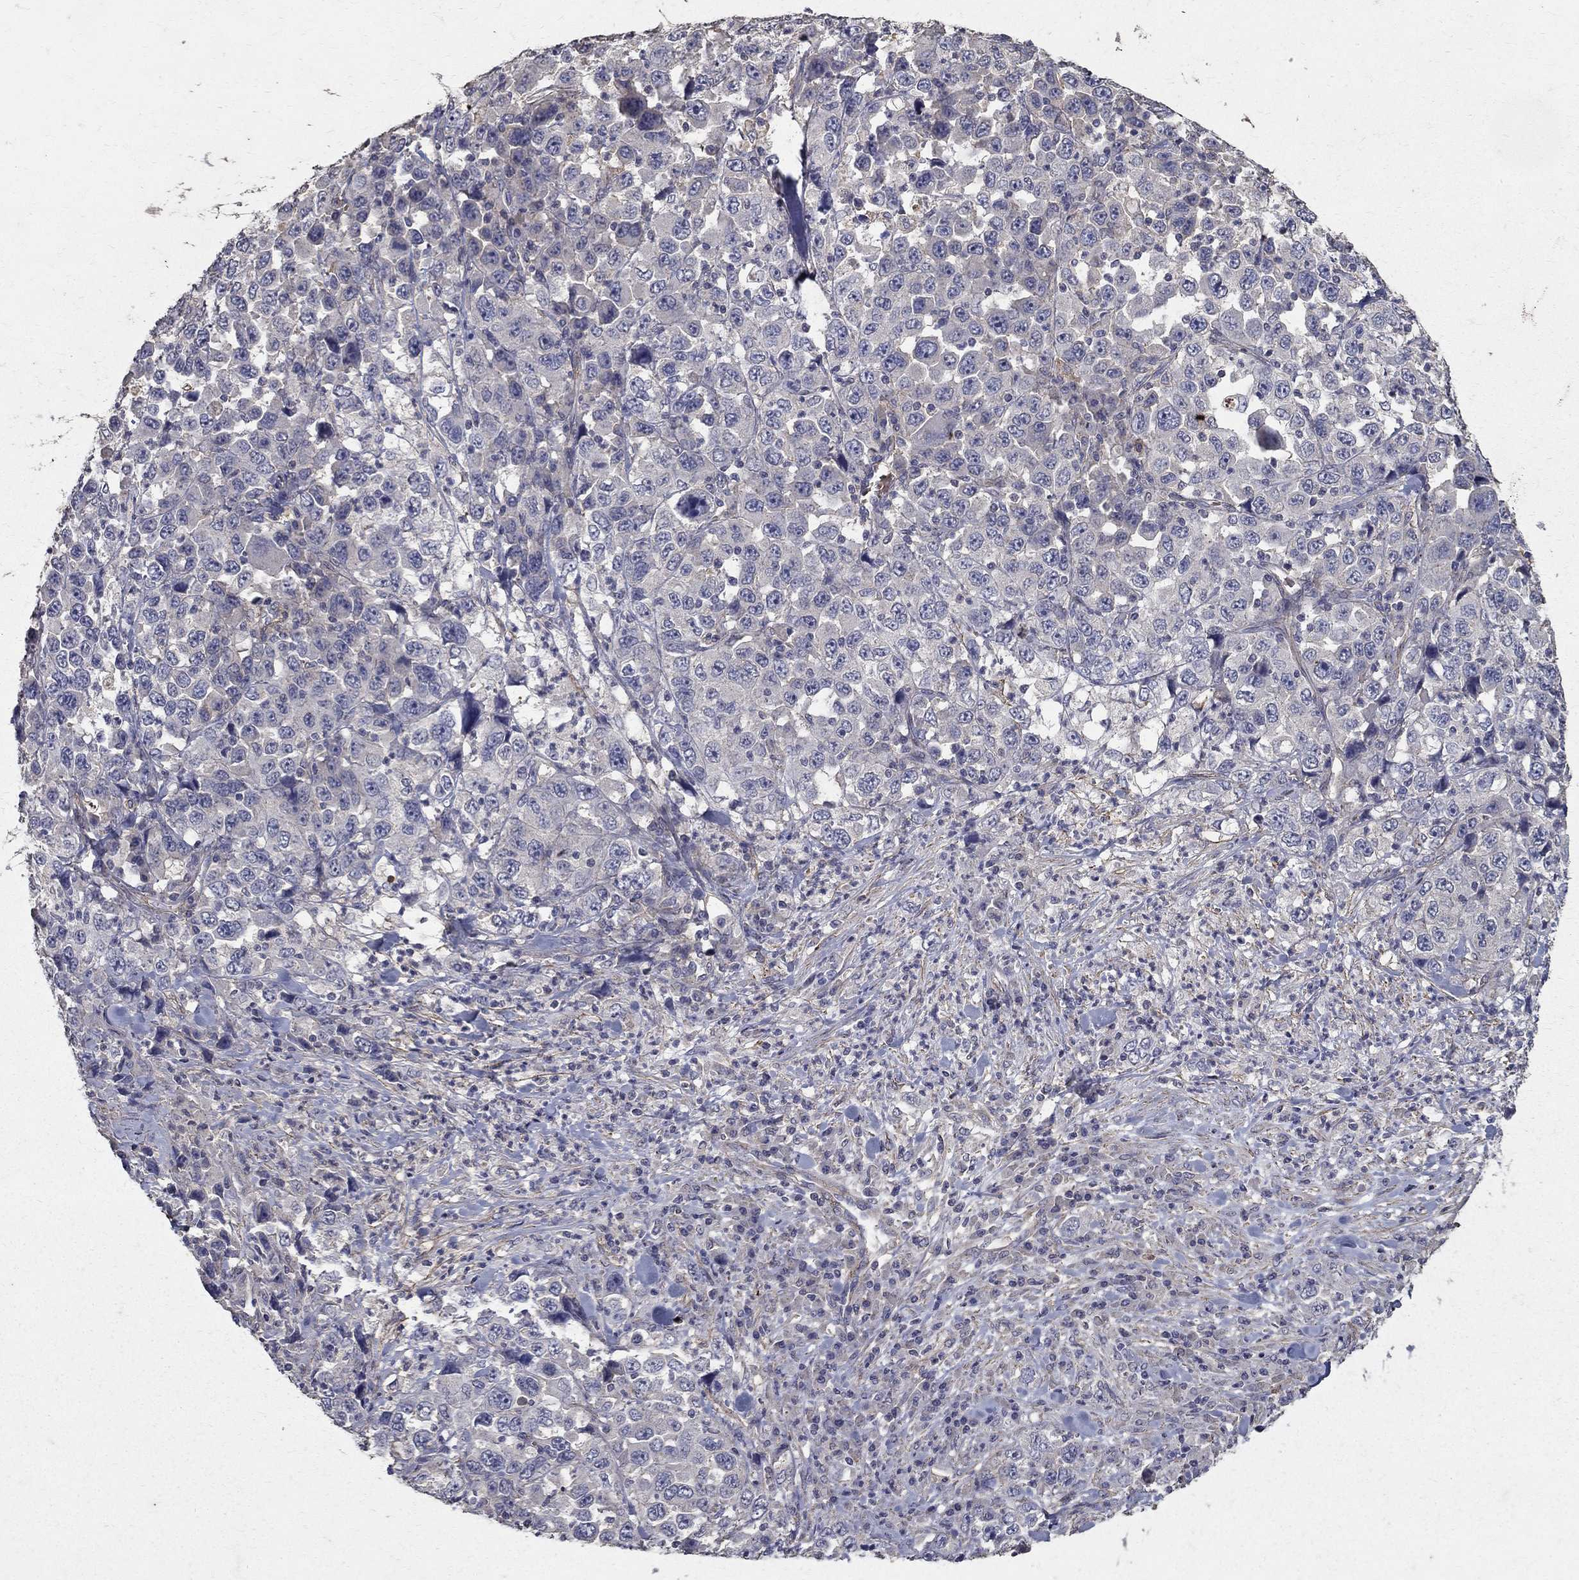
{"staining": {"intensity": "negative", "quantity": "none", "location": "none"}, "tissue": "stomach cancer", "cell_type": "Tumor cells", "image_type": "cancer", "snomed": [{"axis": "morphology", "description": "Normal tissue, NOS"}, {"axis": "morphology", "description": "Adenocarcinoma, NOS"}, {"axis": "topography", "description": "Stomach, upper"}, {"axis": "topography", "description": "Stomach"}], "caption": "Human stomach adenocarcinoma stained for a protein using immunohistochemistry displays no expression in tumor cells.", "gene": "MPP2", "patient": {"sex": "male", "age": 59}}